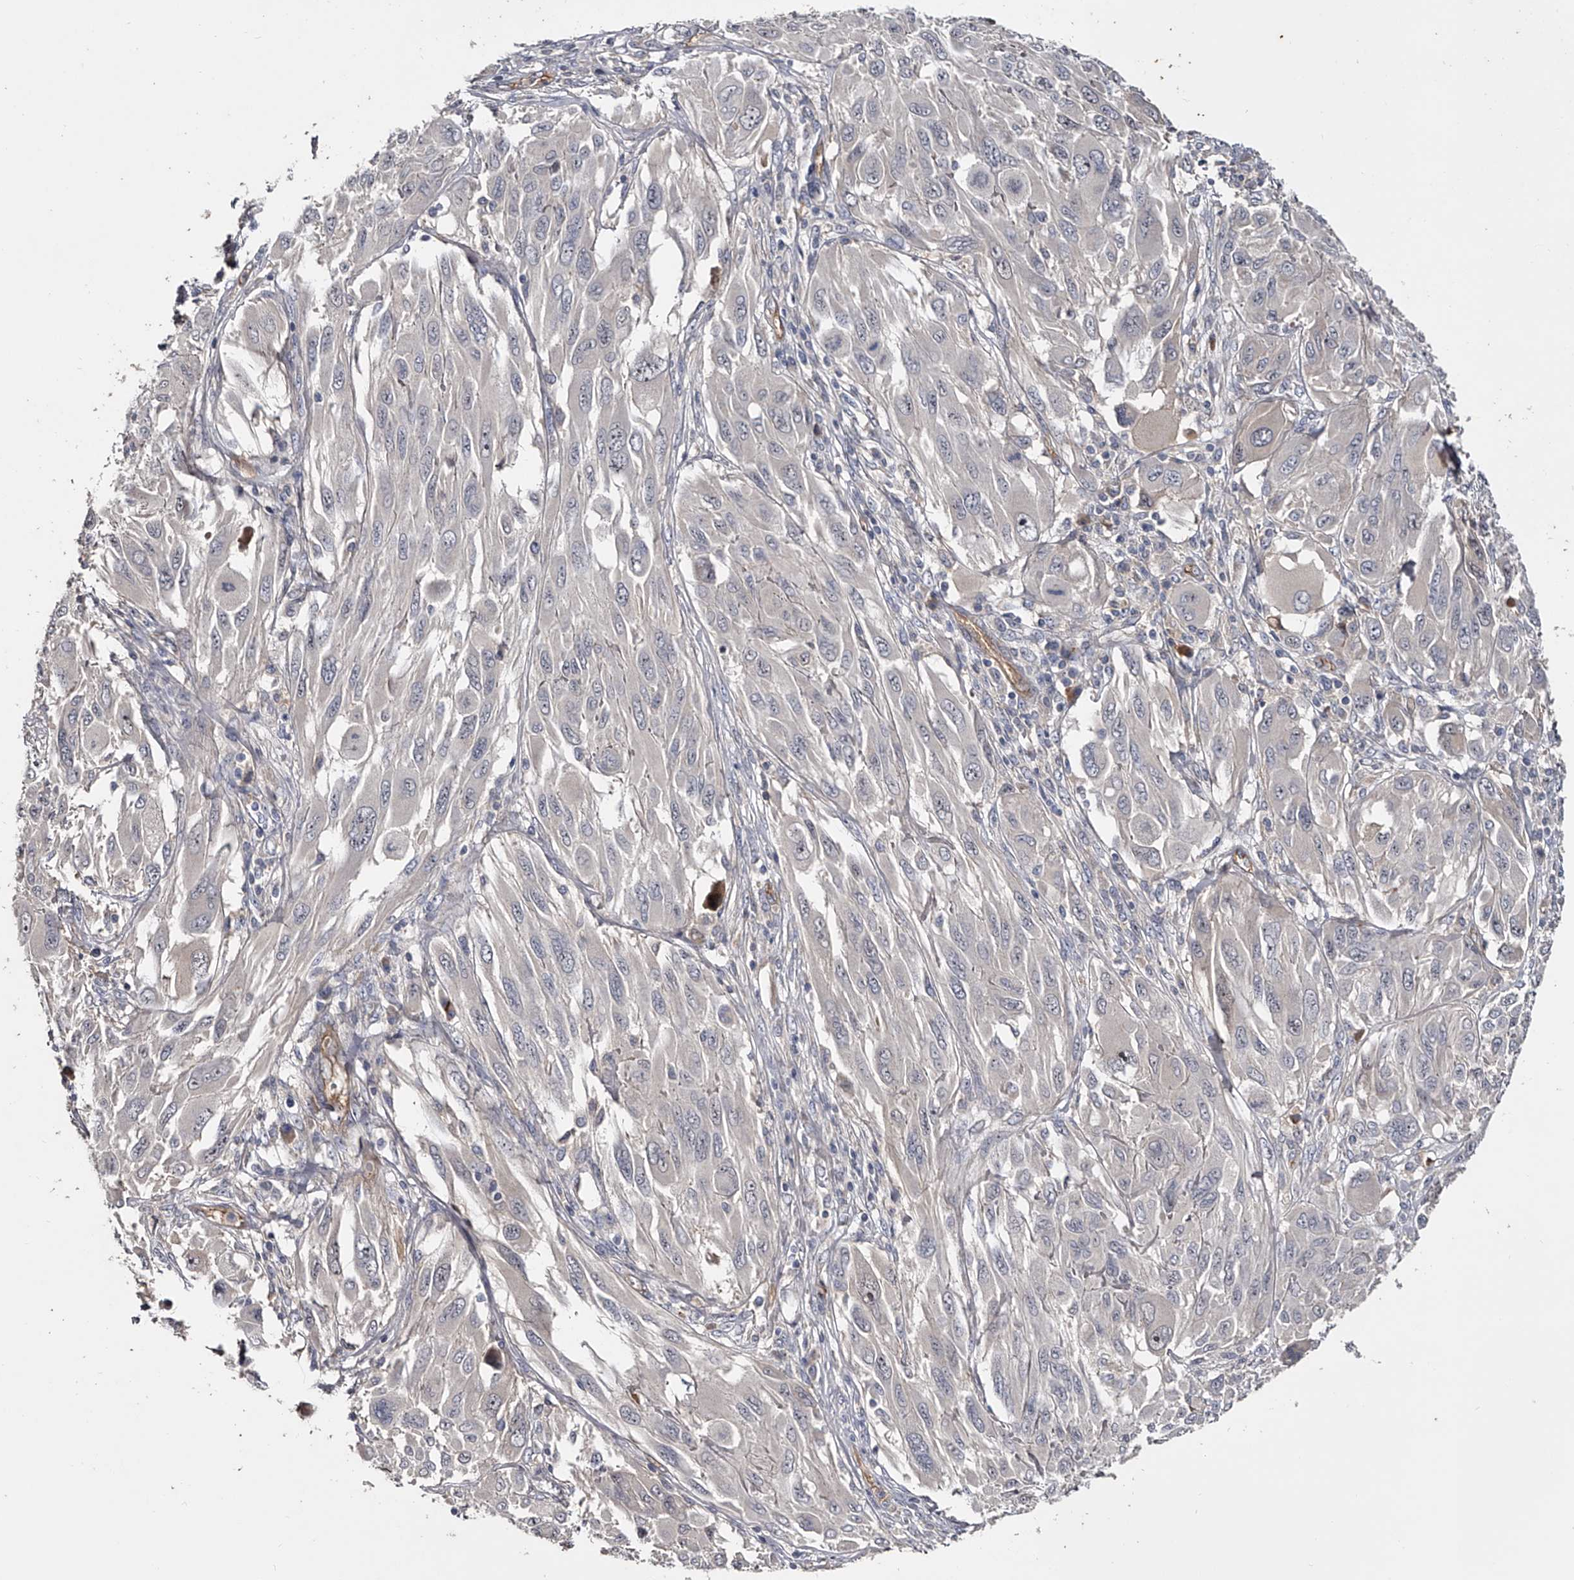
{"staining": {"intensity": "negative", "quantity": "none", "location": "none"}, "tissue": "melanoma", "cell_type": "Tumor cells", "image_type": "cancer", "snomed": [{"axis": "morphology", "description": "Malignant melanoma, NOS"}, {"axis": "topography", "description": "Skin"}], "caption": "Image shows no protein staining in tumor cells of melanoma tissue.", "gene": "MDN1", "patient": {"sex": "female", "age": 91}}